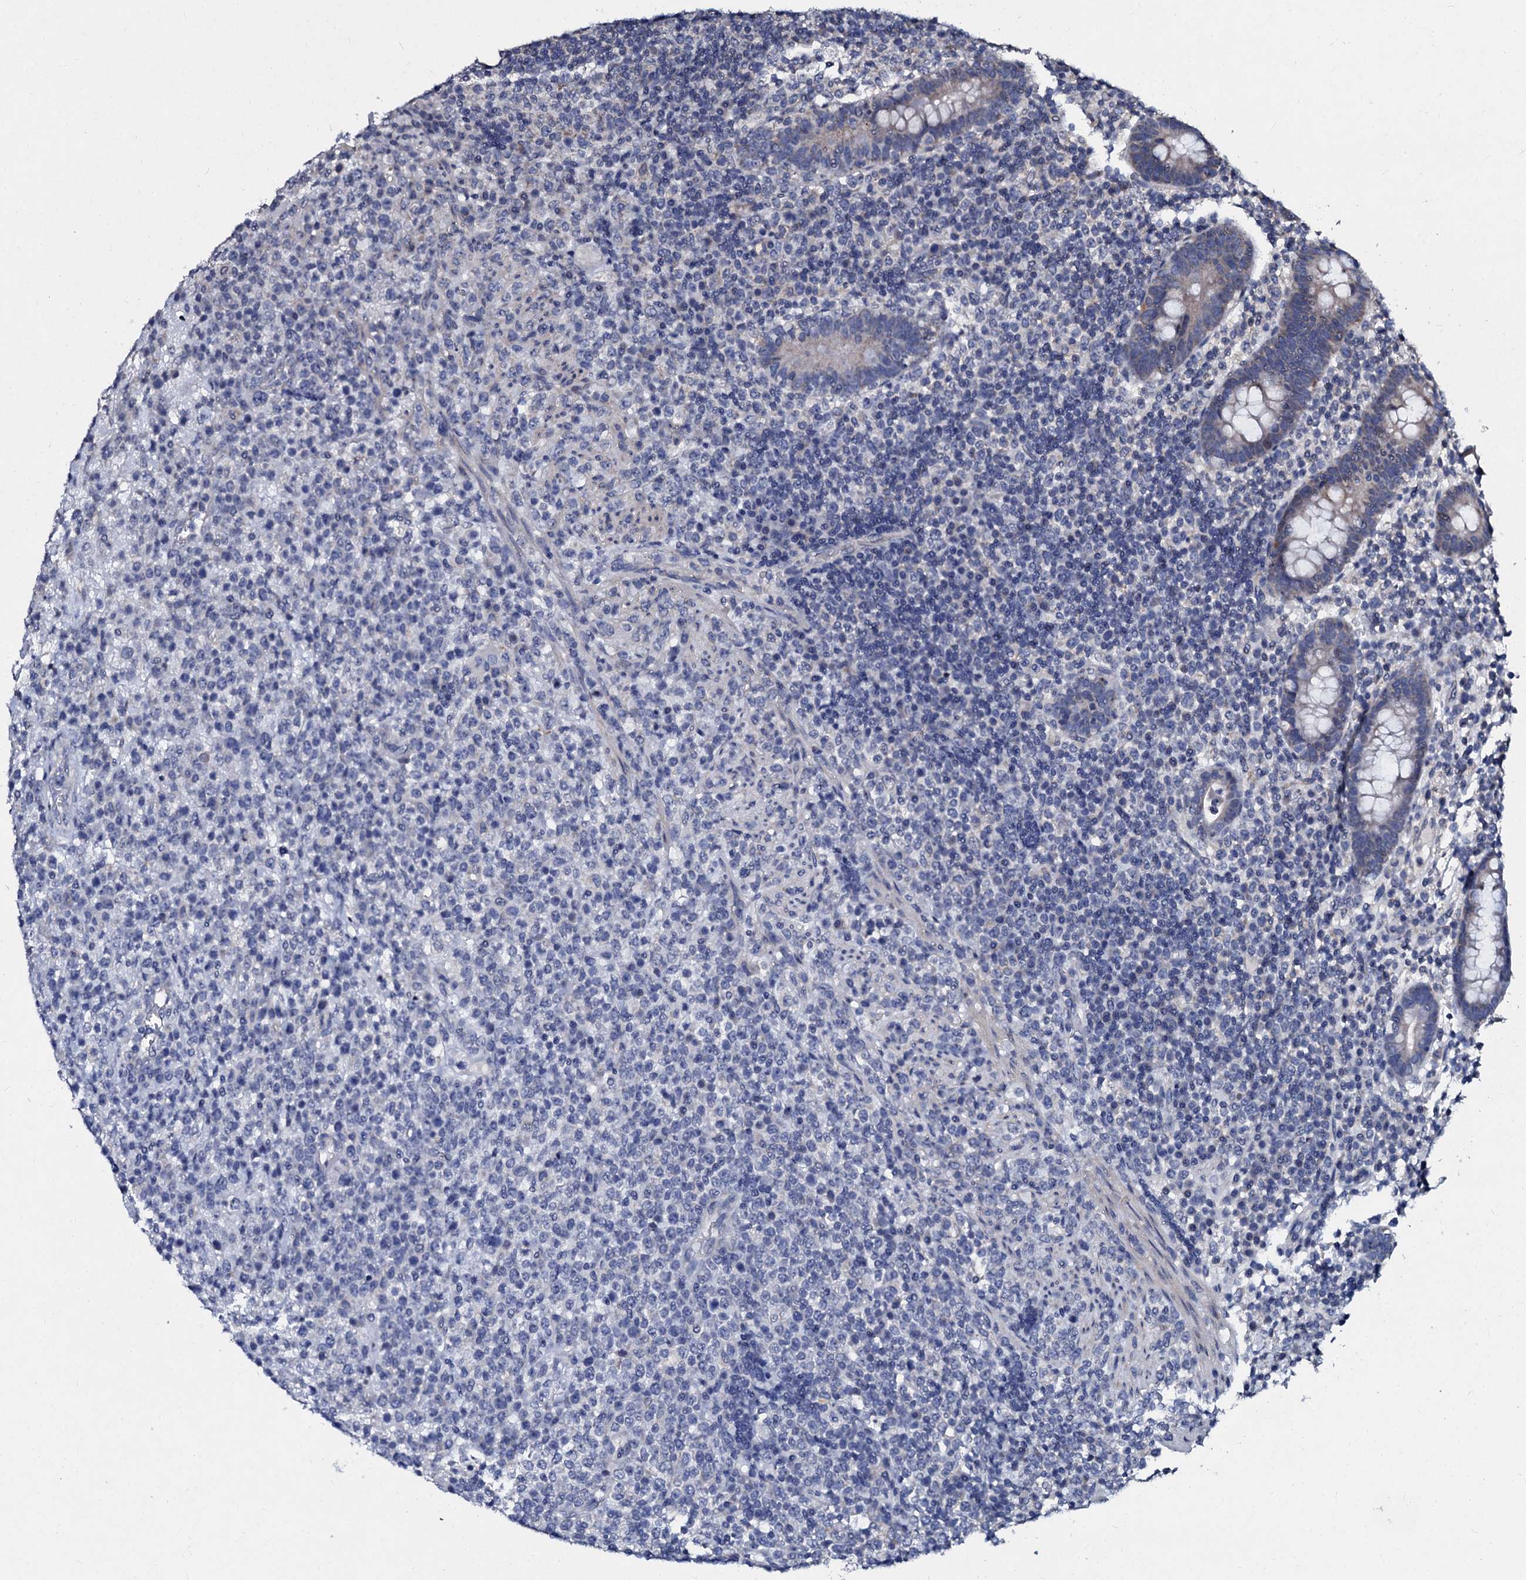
{"staining": {"intensity": "negative", "quantity": "none", "location": "none"}, "tissue": "lymphoma", "cell_type": "Tumor cells", "image_type": "cancer", "snomed": [{"axis": "morphology", "description": "Malignant lymphoma, non-Hodgkin's type, High grade"}, {"axis": "topography", "description": "Colon"}], "caption": "The immunohistochemistry (IHC) image has no significant expression in tumor cells of high-grade malignant lymphoma, non-Hodgkin's type tissue.", "gene": "SLC37A4", "patient": {"sex": "female", "age": 53}}